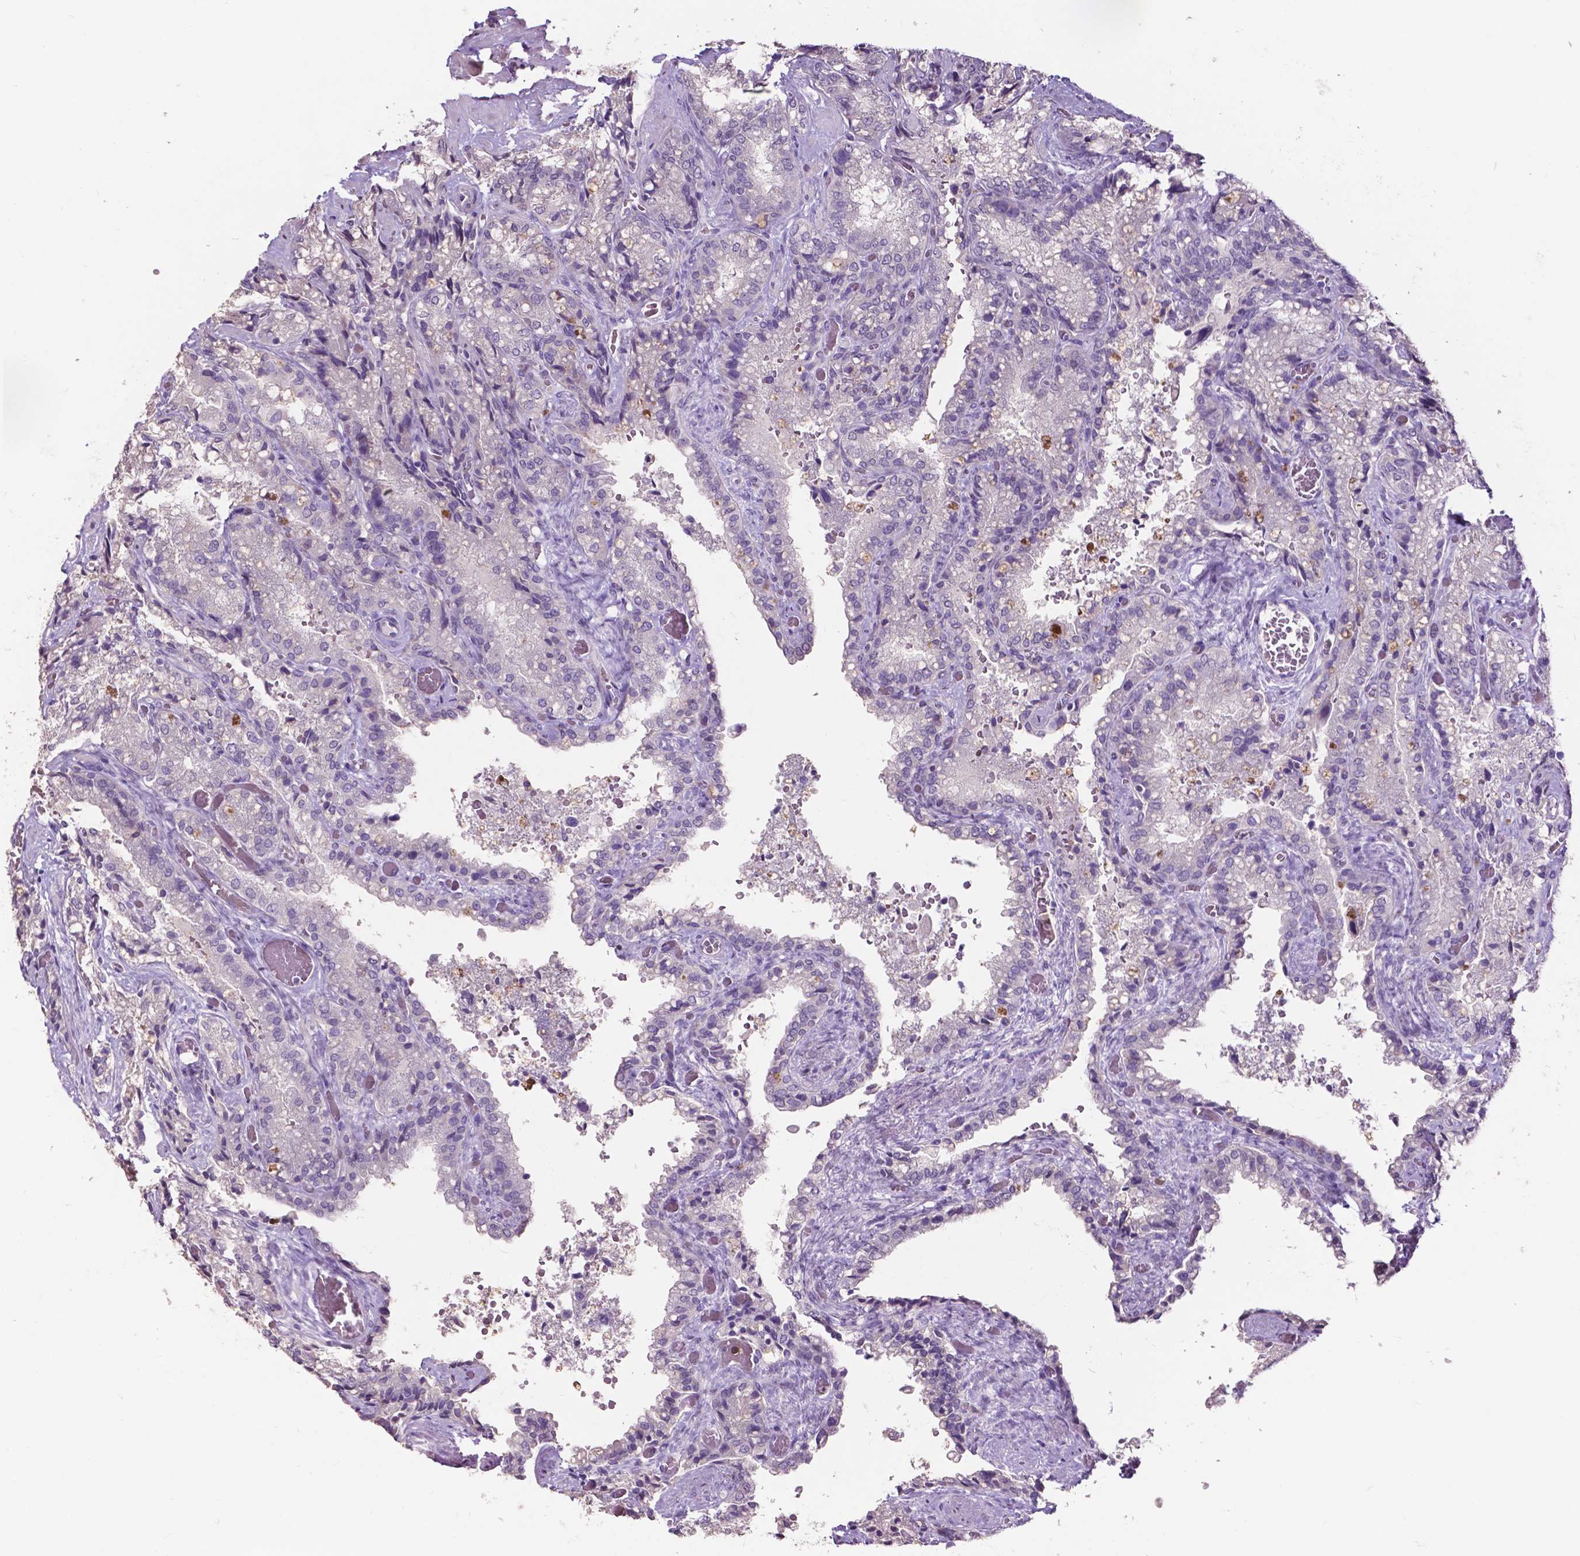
{"staining": {"intensity": "negative", "quantity": "none", "location": "none"}, "tissue": "seminal vesicle", "cell_type": "Glandular cells", "image_type": "normal", "snomed": [{"axis": "morphology", "description": "Normal tissue, NOS"}, {"axis": "topography", "description": "Seminal veicle"}], "caption": "This is an IHC histopathology image of unremarkable human seminal vesicle. There is no positivity in glandular cells.", "gene": "PLSCR1", "patient": {"sex": "male", "age": 57}}